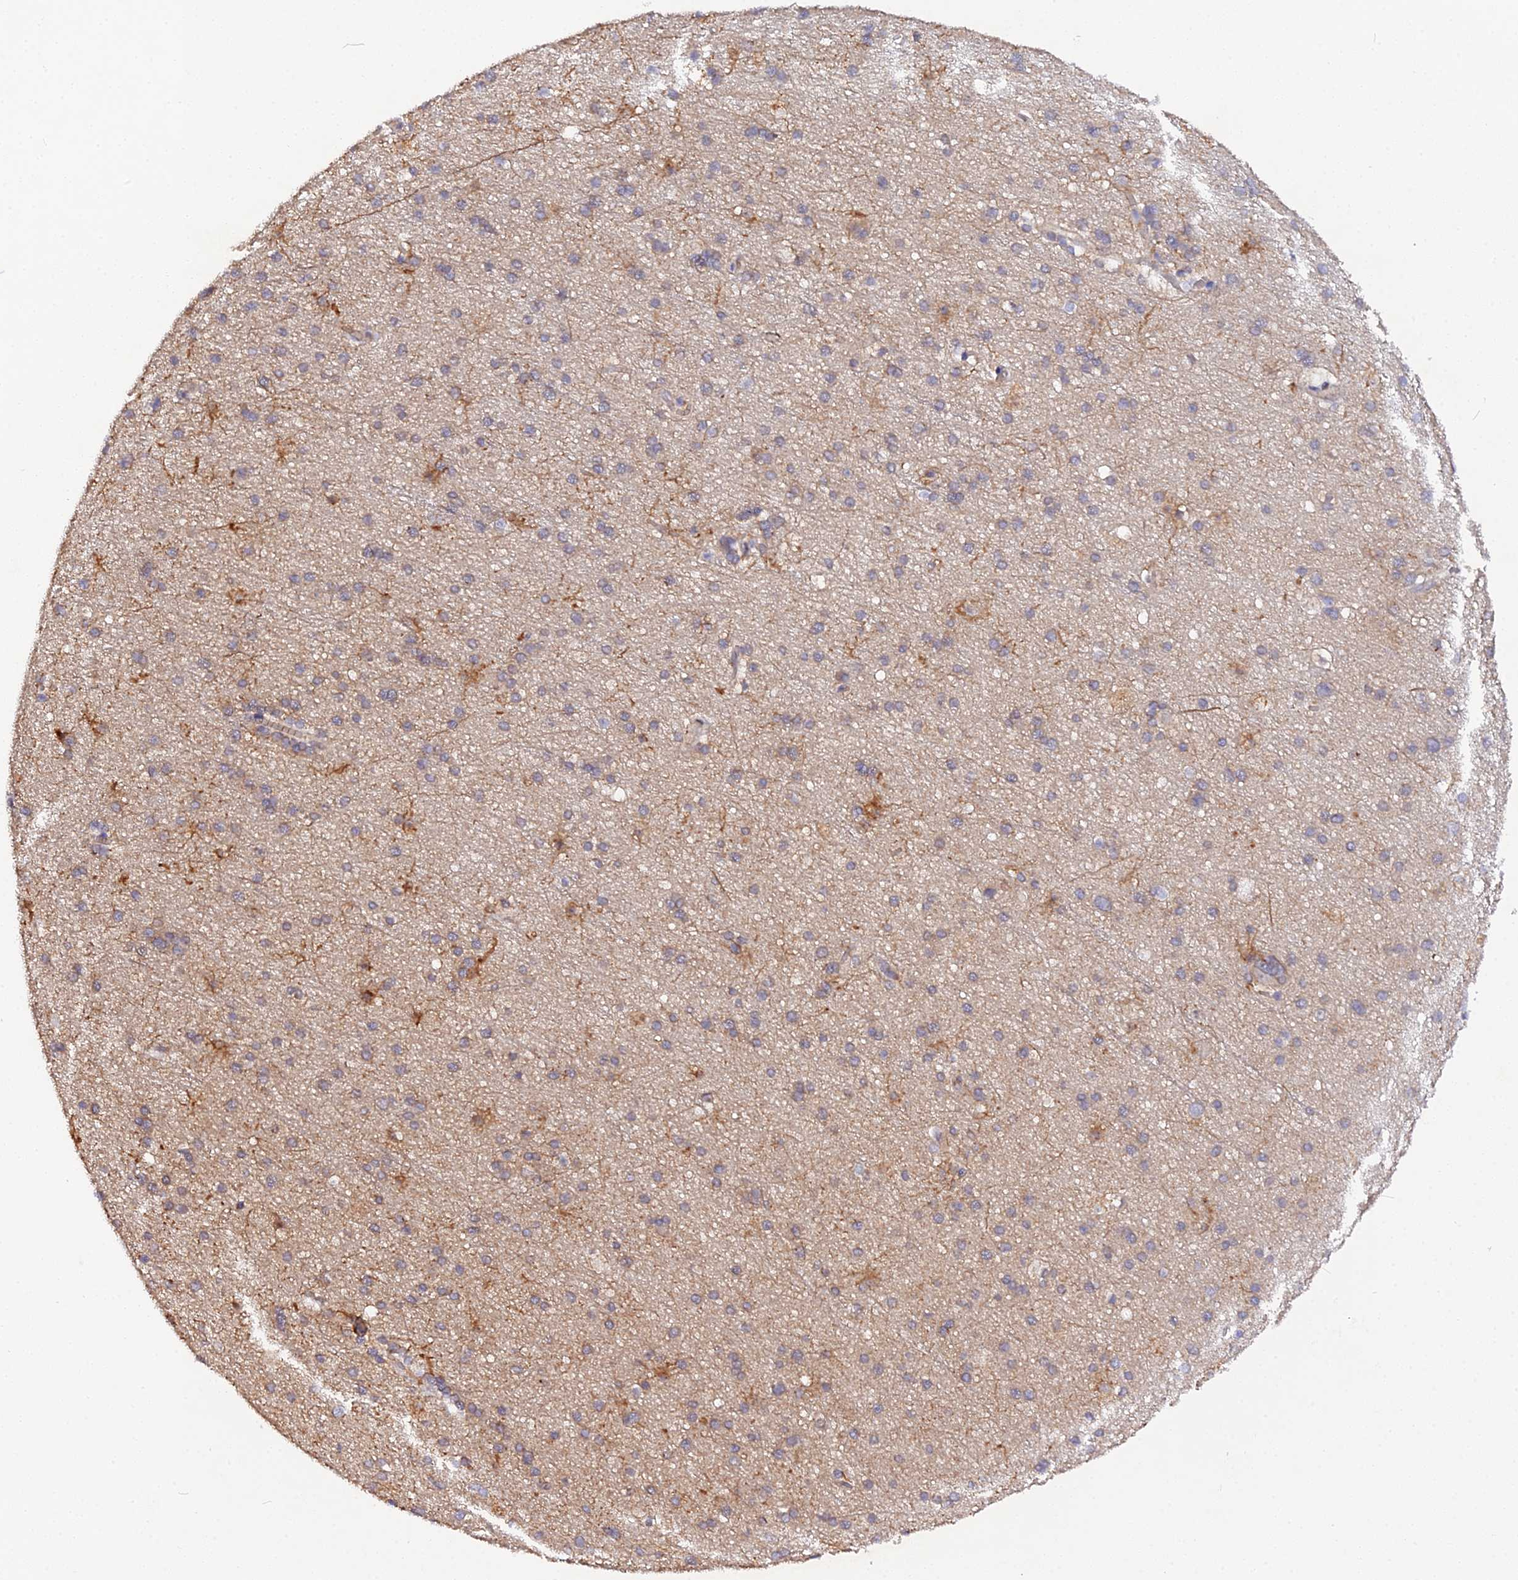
{"staining": {"intensity": "moderate", "quantity": ">75%", "location": "cytoplasmic/membranous"}, "tissue": "cerebral cortex", "cell_type": "Endothelial cells", "image_type": "normal", "snomed": [{"axis": "morphology", "description": "Normal tissue, NOS"}, {"axis": "topography", "description": "Cerebral cortex"}], "caption": "Cerebral cortex stained with DAB (3,3'-diaminobenzidine) immunohistochemistry displays medium levels of moderate cytoplasmic/membranous expression in approximately >75% of endothelial cells. The protein is shown in brown color, while the nuclei are stained blue.", "gene": "TRIM26", "patient": {"sex": "male", "age": 54}}